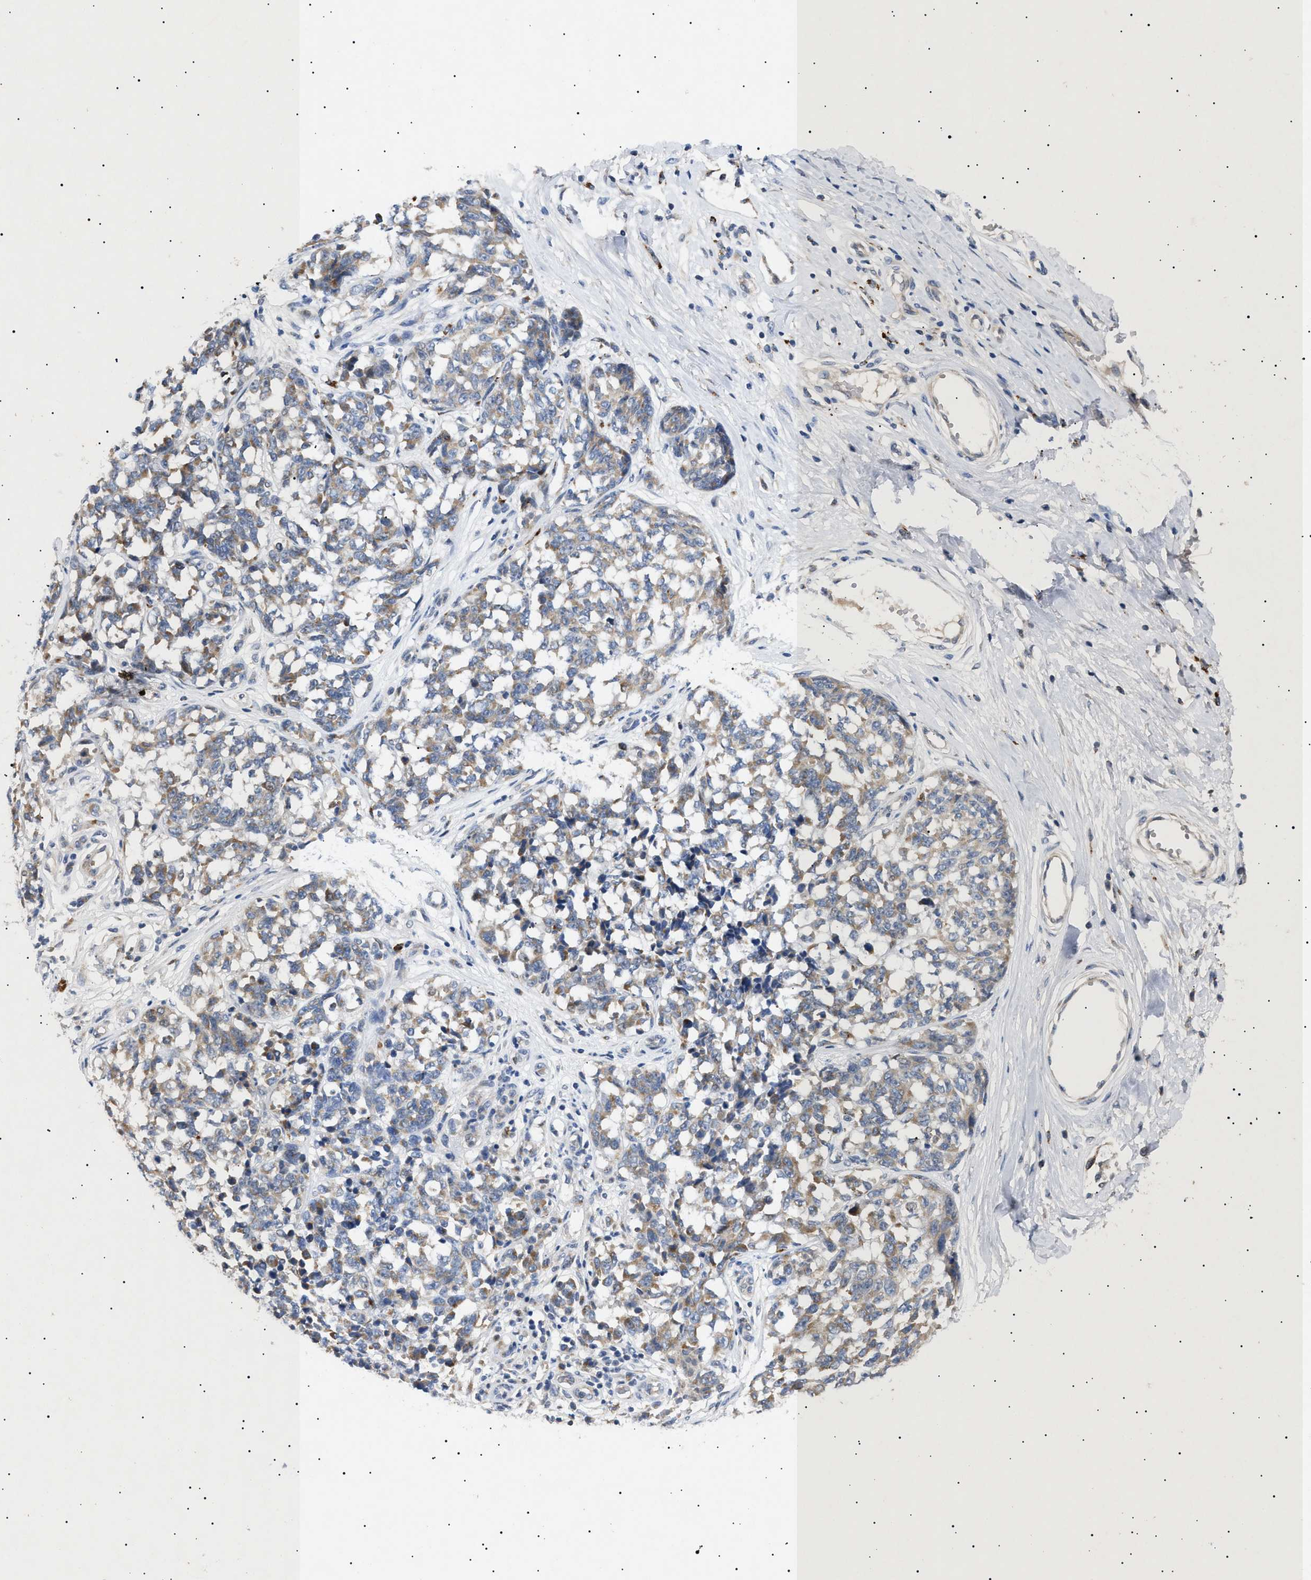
{"staining": {"intensity": "weak", "quantity": ">75%", "location": "cytoplasmic/membranous"}, "tissue": "melanoma", "cell_type": "Tumor cells", "image_type": "cancer", "snomed": [{"axis": "morphology", "description": "Malignant melanoma, NOS"}, {"axis": "topography", "description": "Skin"}], "caption": "Protein expression analysis of melanoma displays weak cytoplasmic/membranous positivity in approximately >75% of tumor cells.", "gene": "SIRT5", "patient": {"sex": "female", "age": 64}}